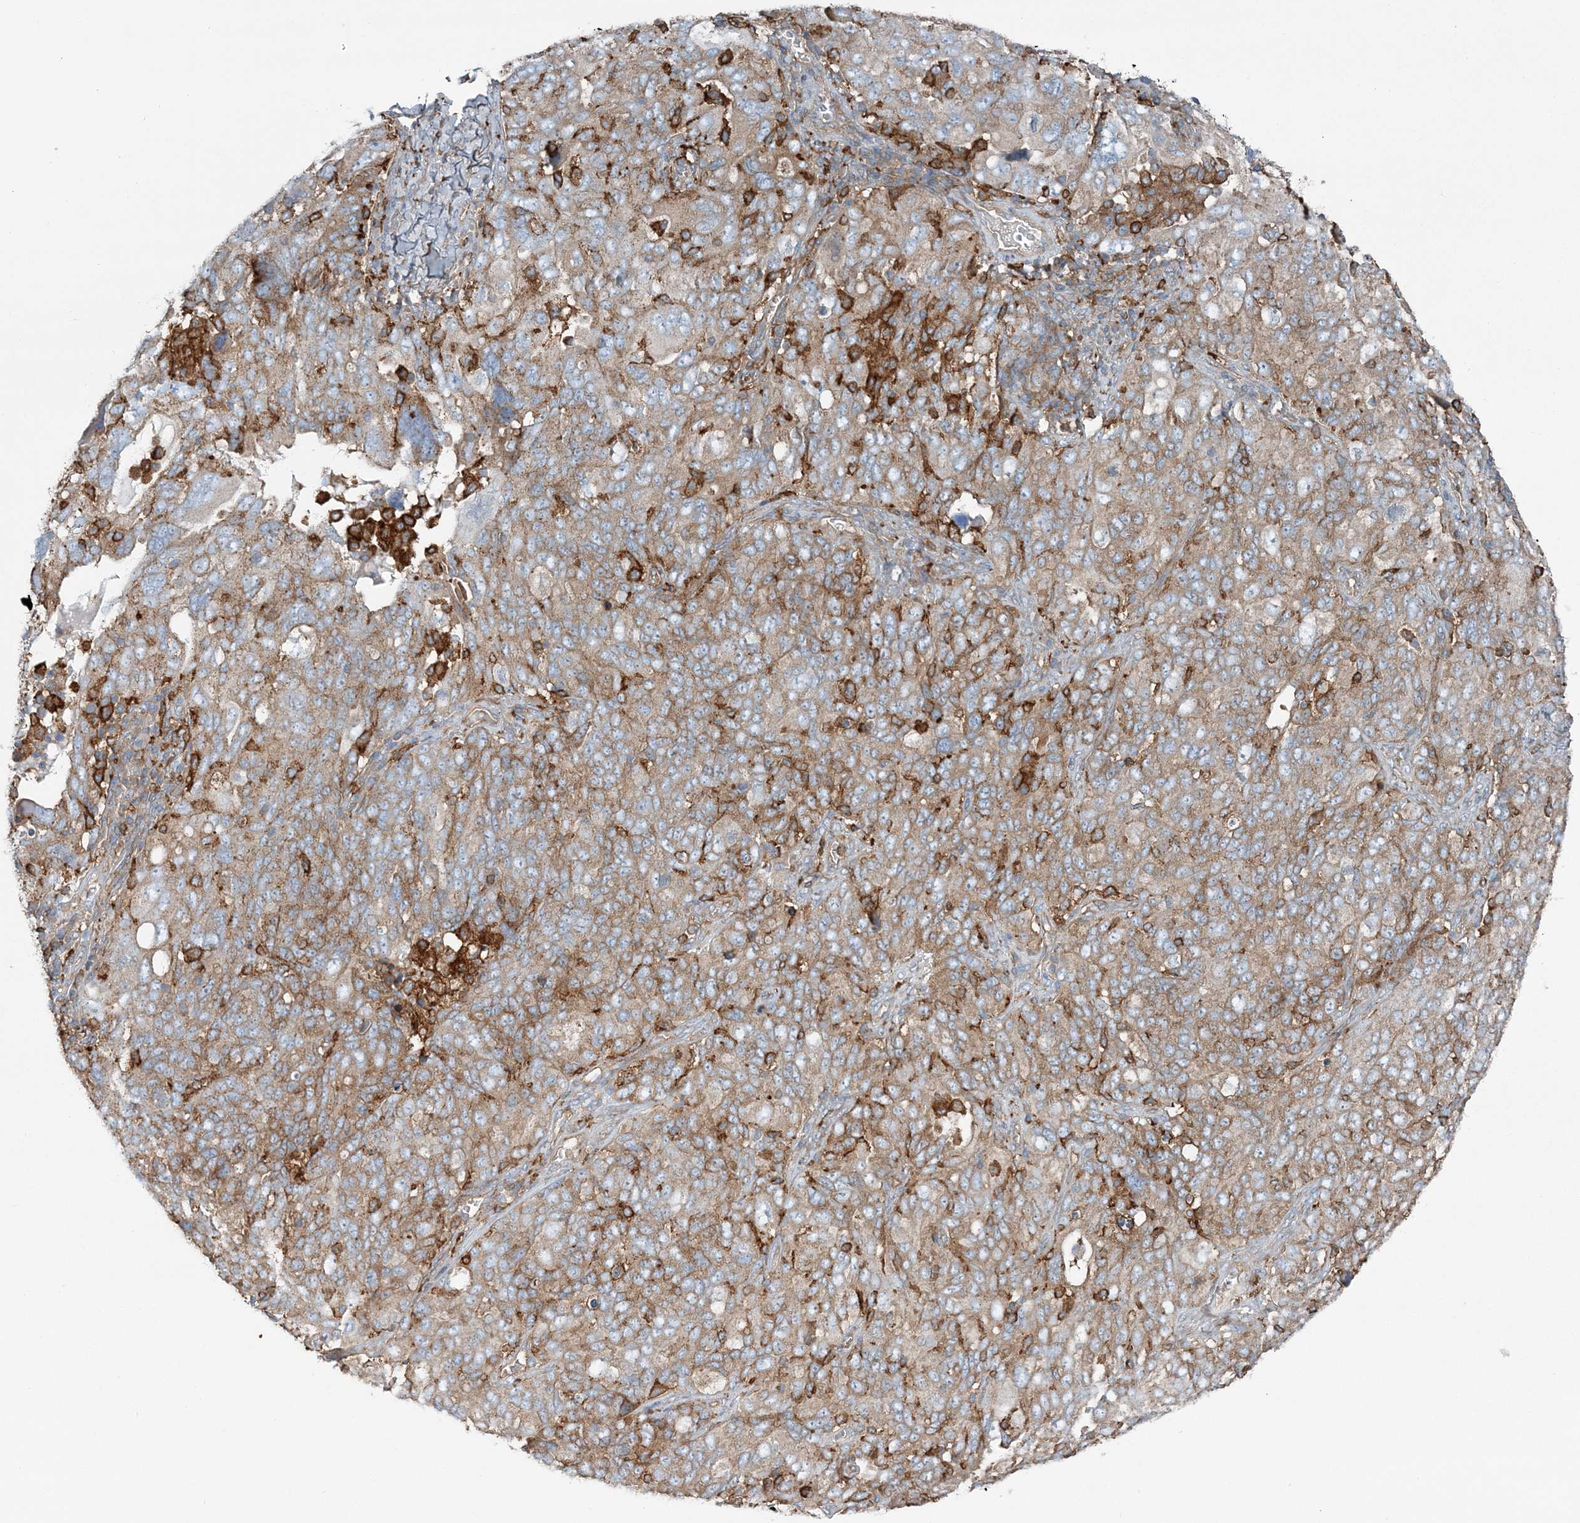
{"staining": {"intensity": "moderate", "quantity": ">75%", "location": "cytoplasmic/membranous"}, "tissue": "ovarian cancer", "cell_type": "Tumor cells", "image_type": "cancer", "snomed": [{"axis": "morphology", "description": "Carcinoma, endometroid"}, {"axis": "topography", "description": "Ovary"}], "caption": "IHC histopathology image of ovarian endometroid carcinoma stained for a protein (brown), which exhibits medium levels of moderate cytoplasmic/membranous positivity in about >75% of tumor cells.", "gene": "SNX2", "patient": {"sex": "female", "age": 62}}